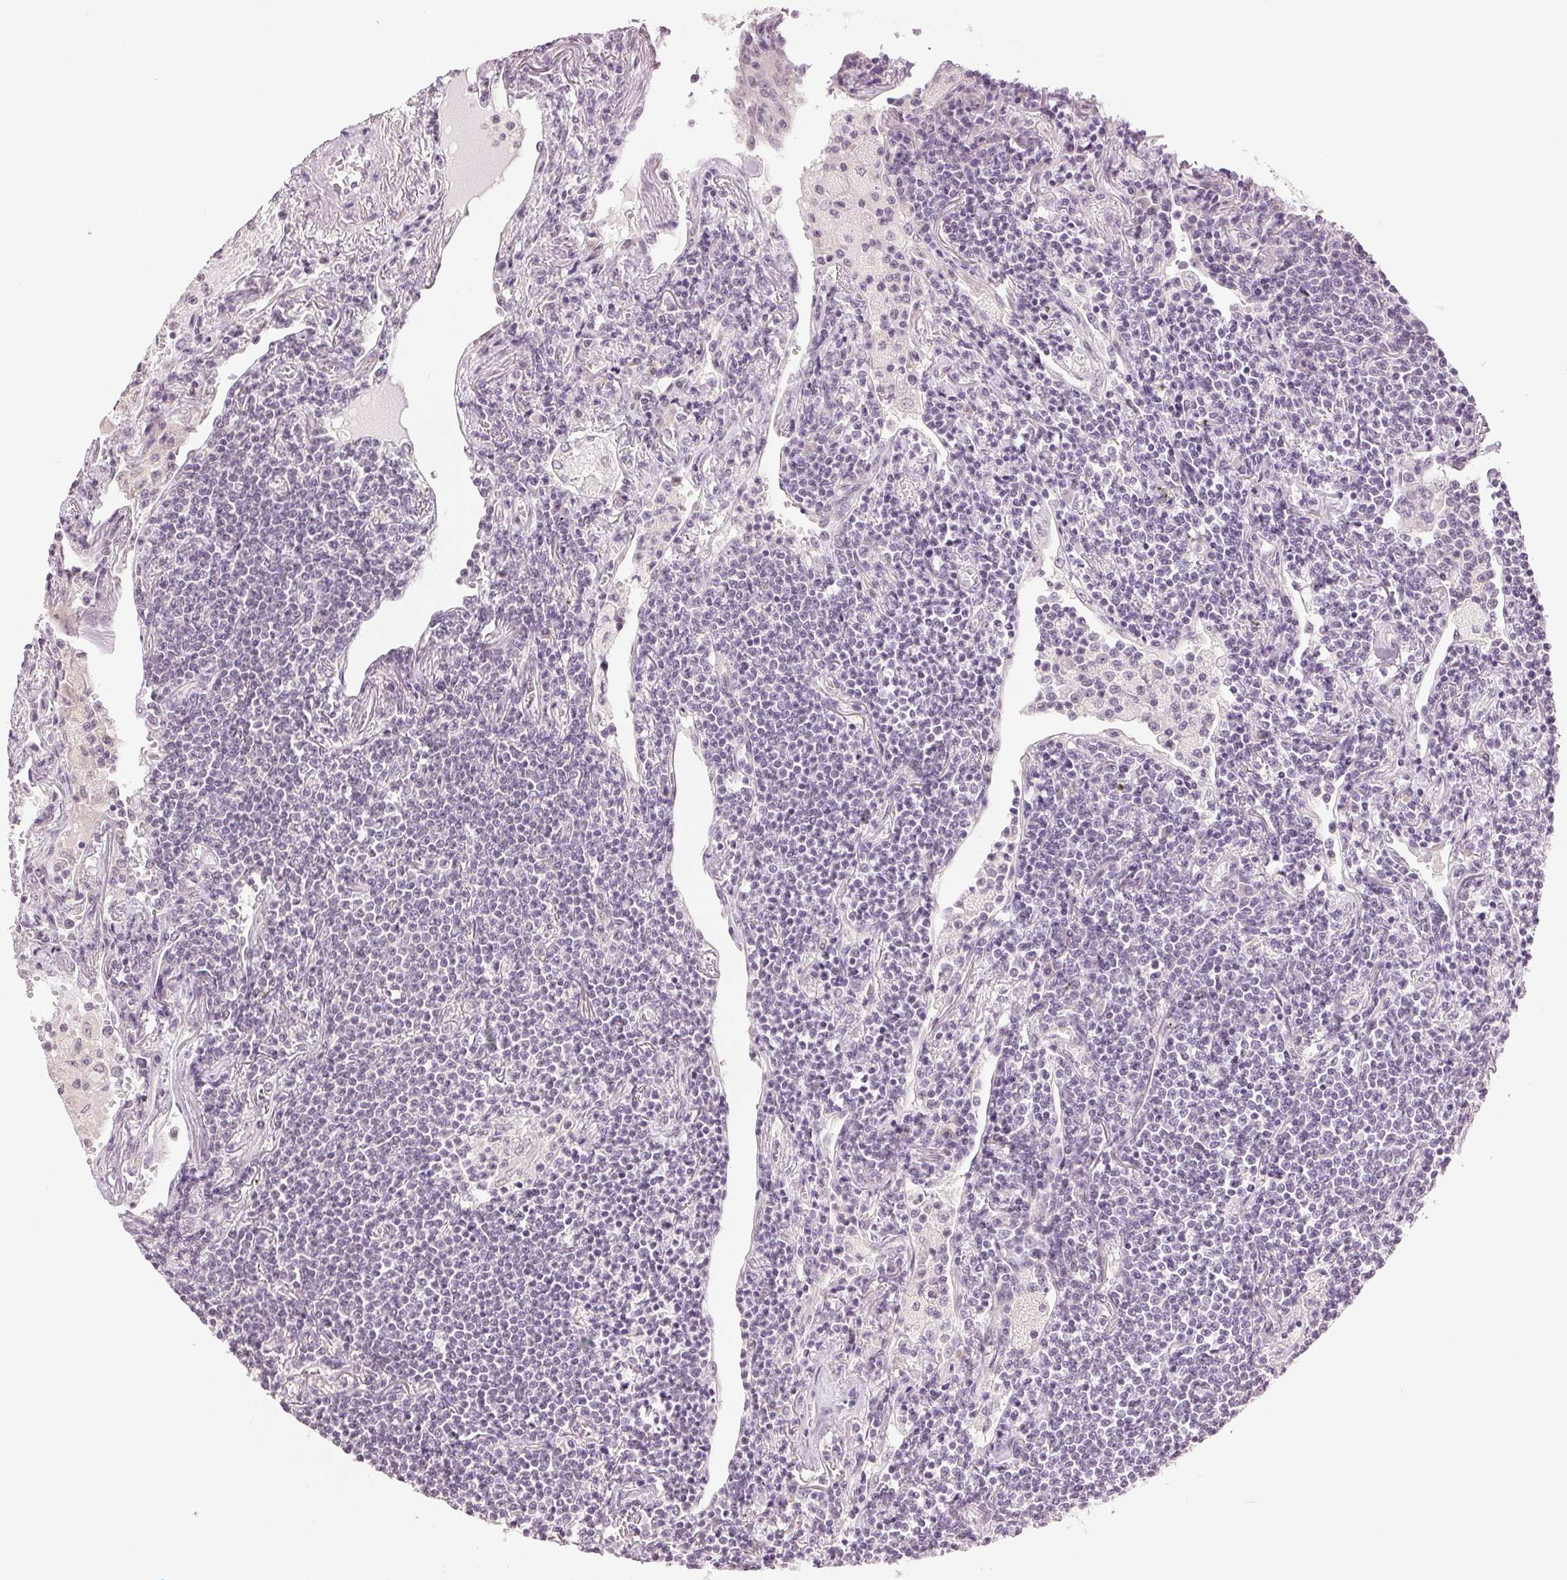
{"staining": {"intensity": "negative", "quantity": "none", "location": "none"}, "tissue": "lymphoma", "cell_type": "Tumor cells", "image_type": "cancer", "snomed": [{"axis": "morphology", "description": "Malignant lymphoma, non-Hodgkin's type, Low grade"}, {"axis": "topography", "description": "Lung"}], "caption": "A high-resolution photomicrograph shows immunohistochemistry (IHC) staining of lymphoma, which exhibits no significant positivity in tumor cells.", "gene": "PLCB1", "patient": {"sex": "female", "age": 71}}